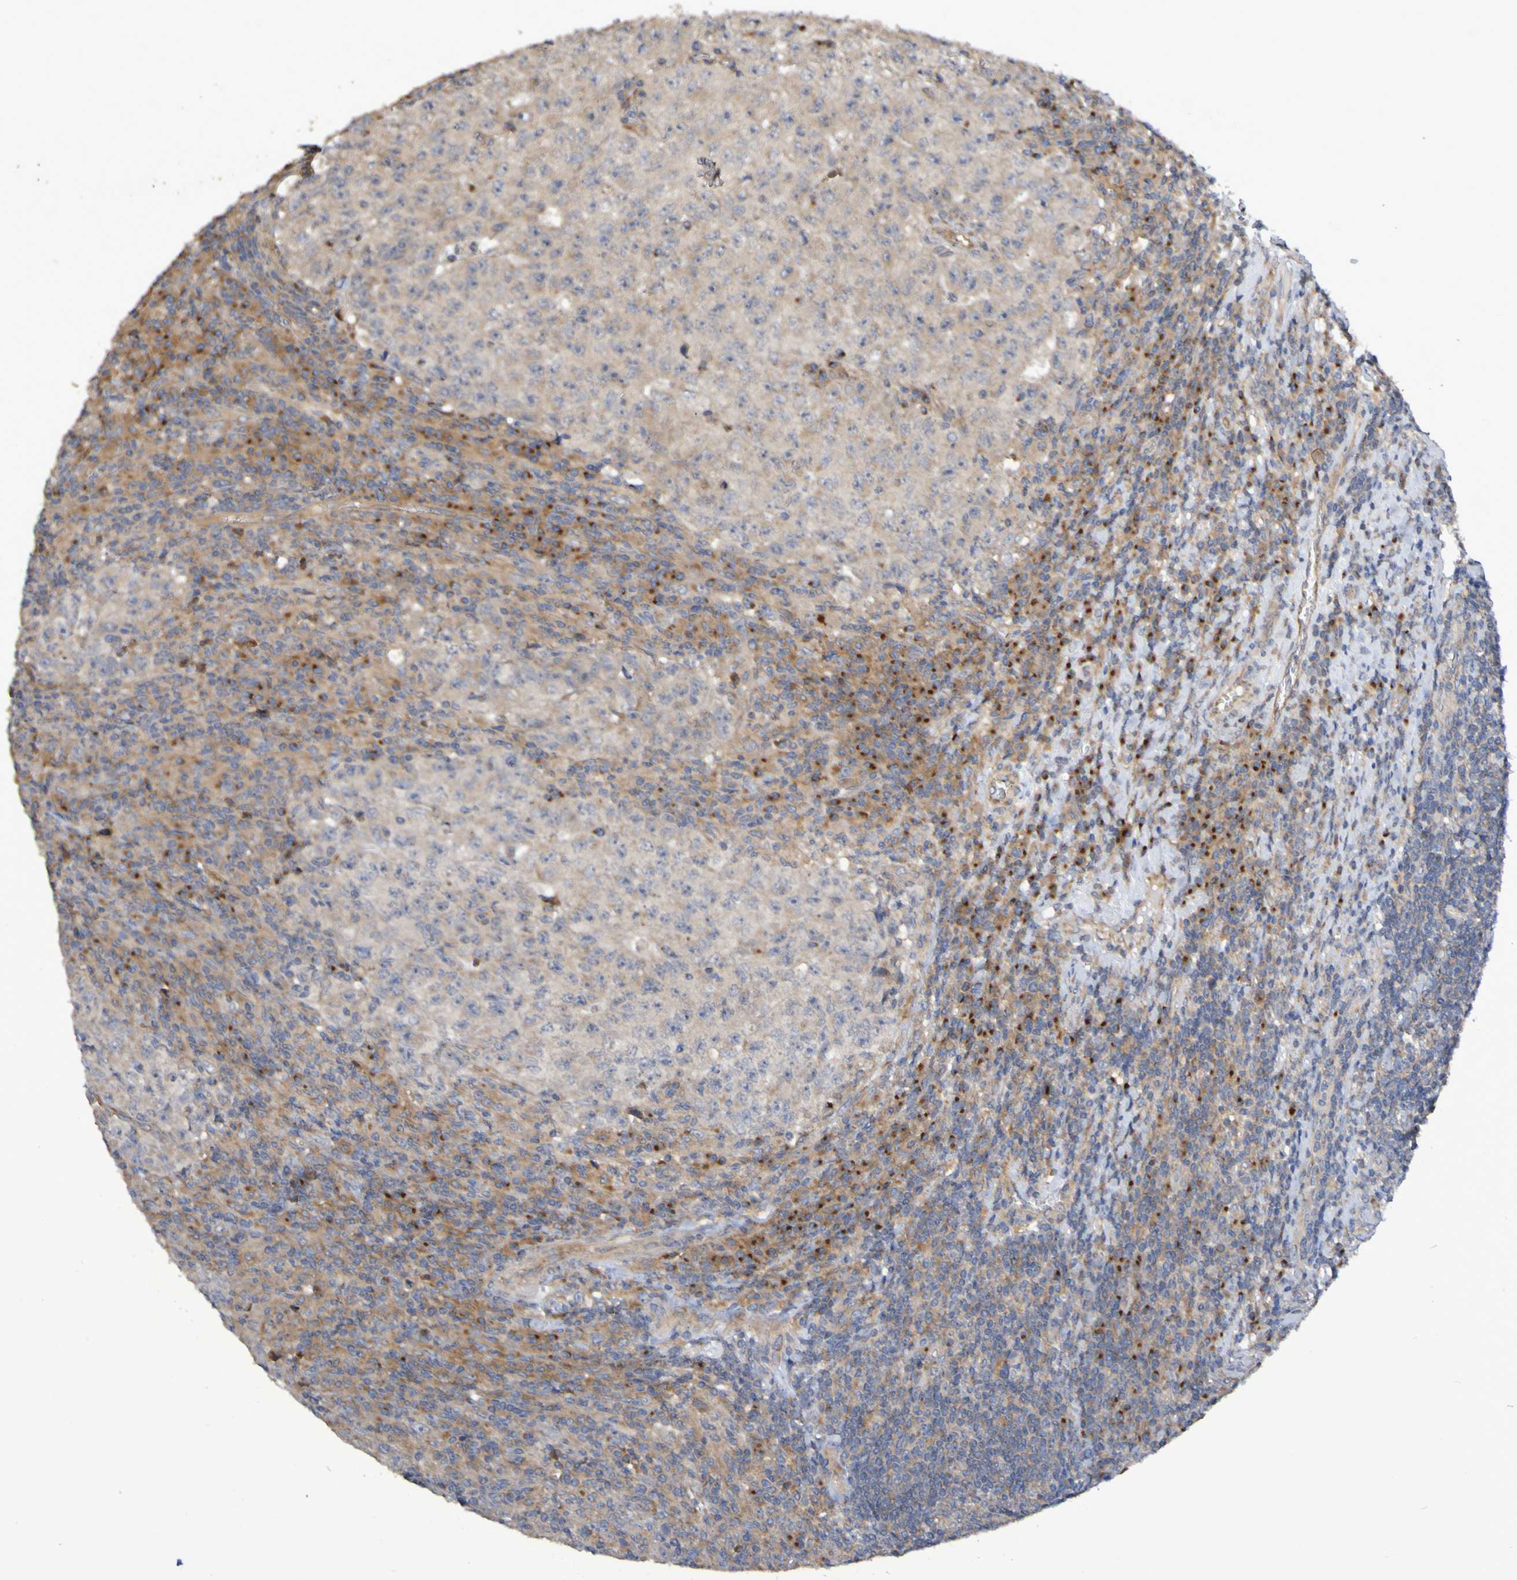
{"staining": {"intensity": "weak", "quantity": ">75%", "location": "cytoplasmic/membranous"}, "tissue": "testis cancer", "cell_type": "Tumor cells", "image_type": "cancer", "snomed": [{"axis": "morphology", "description": "Necrosis, NOS"}, {"axis": "morphology", "description": "Carcinoma, Embryonal, NOS"}, {"axis": "topography", "description": "Testis"}], "caption": "High-power microscopy captured an immunohistochemistry (IHC) image of testis embryonal carcinoma, revealing weak cytoplasmic/membranous staining in approximately >75% of tumor cells.", "gene": "LMBRD2", "patient": {"sex": "male", "age": 19}}